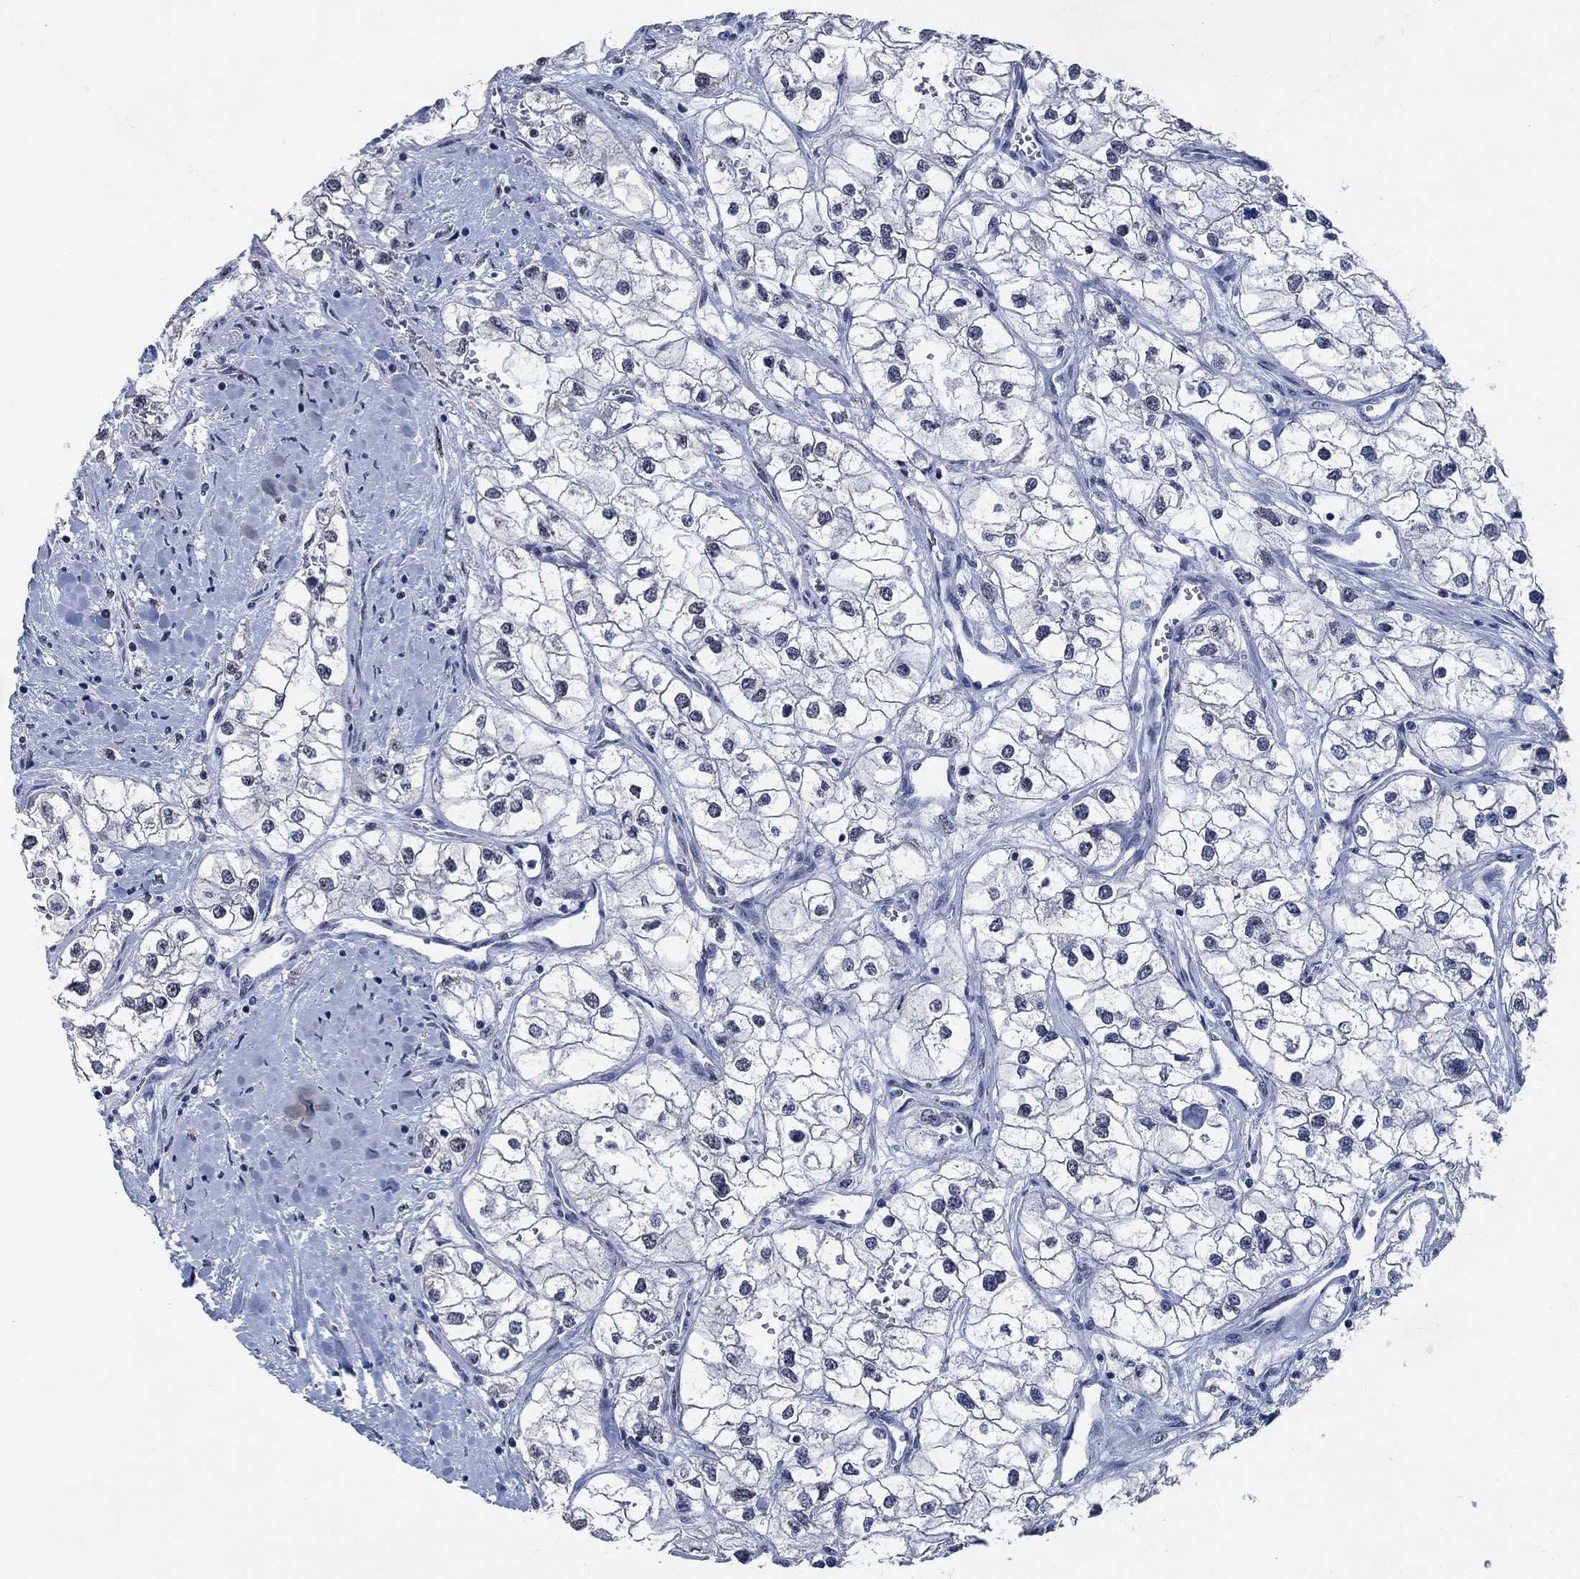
{"staining": {"intensity": "negative", "quantity": "none", "location": "none"}, "tissue": "renal cancer", "cell_type": "Tumor cells", "image_type": "cancer", "snomed": [{"axis": "morphology", "description": "Adenocarcinoma, NOS"}, {"axis": "topography", "description": "Kidney"}], "caption": "DAB (3,3'-diaminobenzidine) immunohistochemical staining of renal cancer (adenocarcinoma) demonstrates no significant staining in tumor cells.", "gene": "OBSCN", "patient": {"sex": "male", "age": 59}}